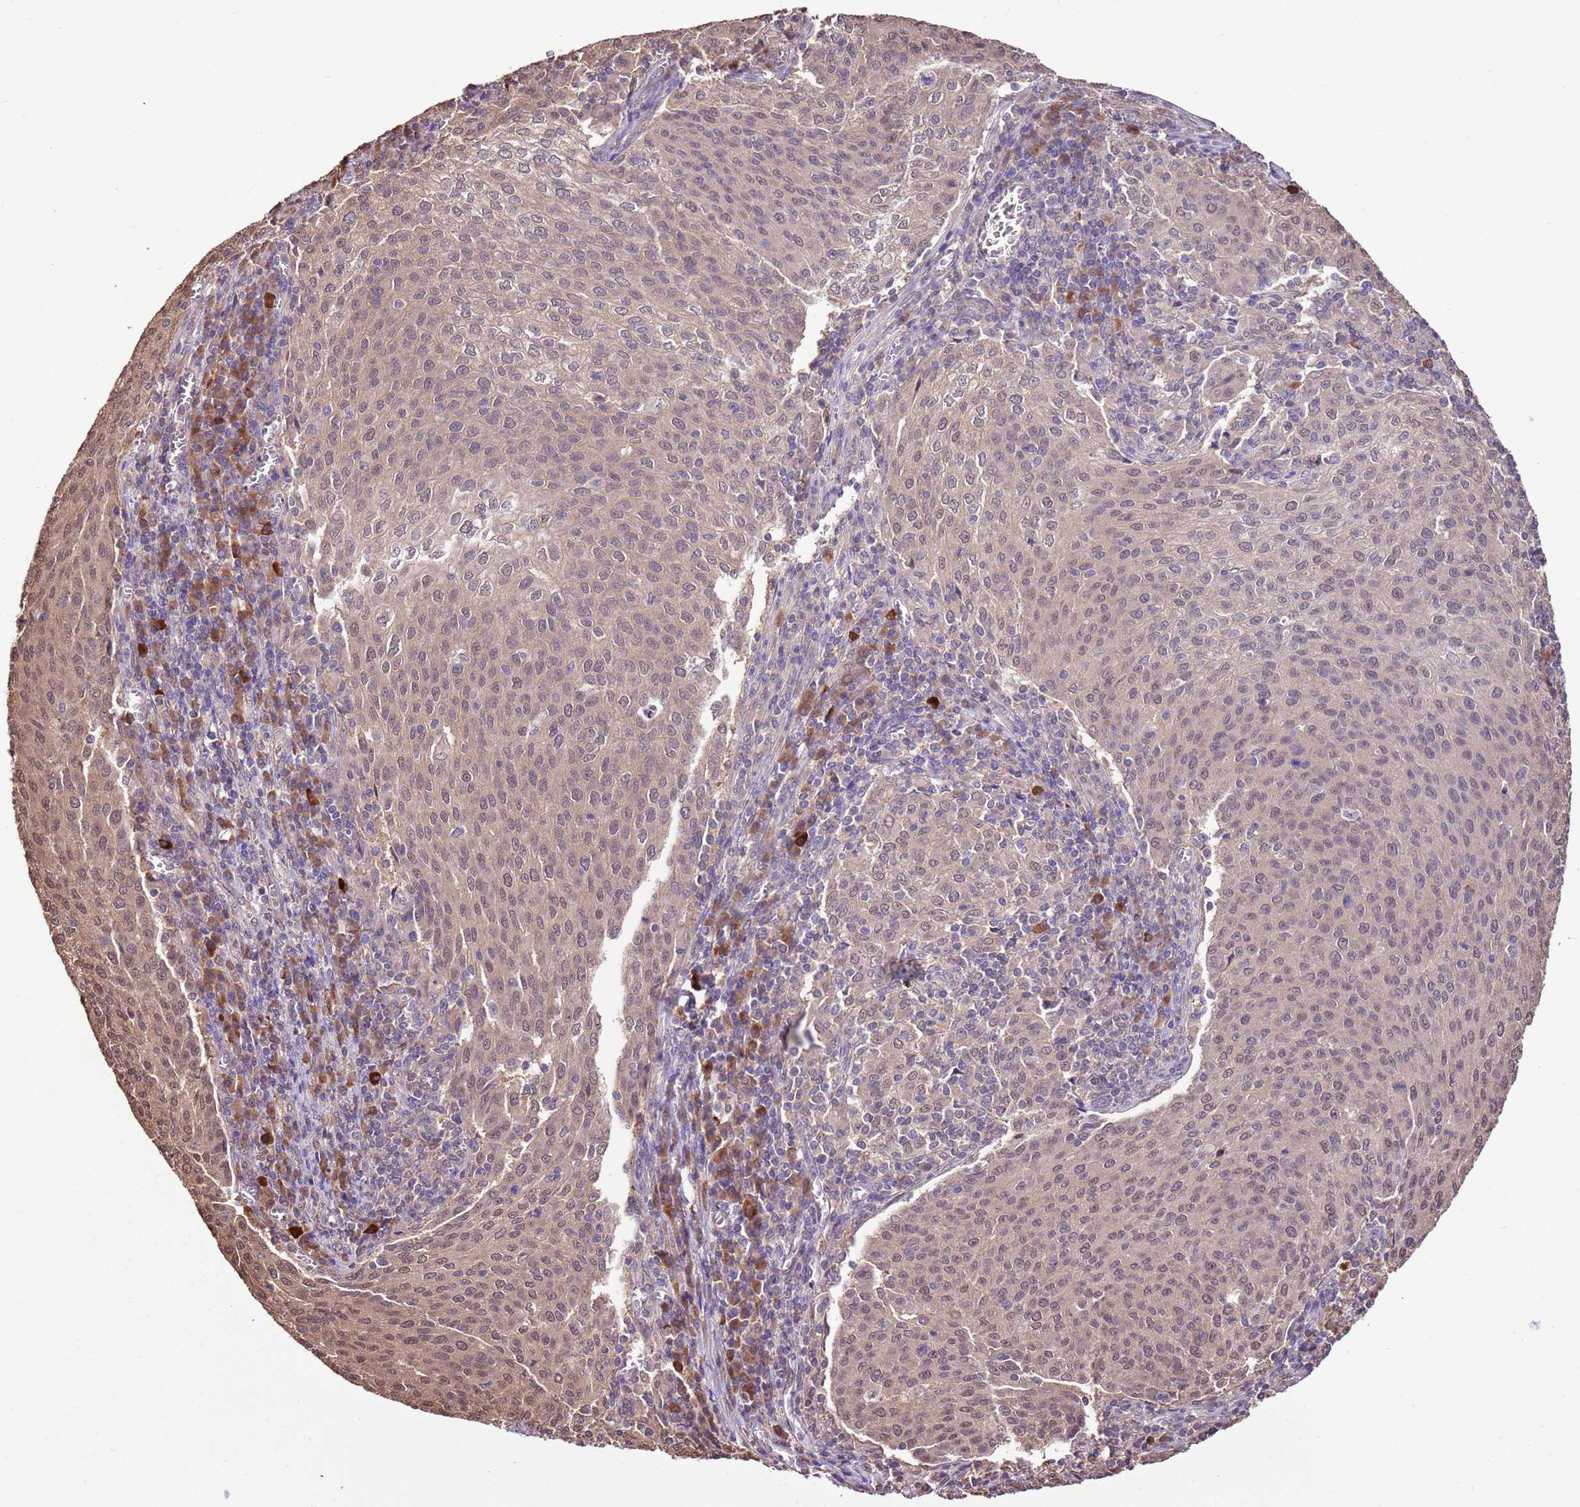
{"staining": {"intensity": "weak", "quantity": "<25%", "location": "nuclear"}, "tissue": "cervical cancer", "cell_type": "Tumor cells", "image_type": "cancer", "snomed": [{"axis": "morphology", "description": "Squamous cell carcinoma, NOS"}, {"axis": "topography", "description": "Cervix"}], "caption": "IHC of squamous cell carcinoma (cervical) shows no staining in tumor cells.", "gene": "BBS5", "patient": {"sex": "female", "age": 46}}